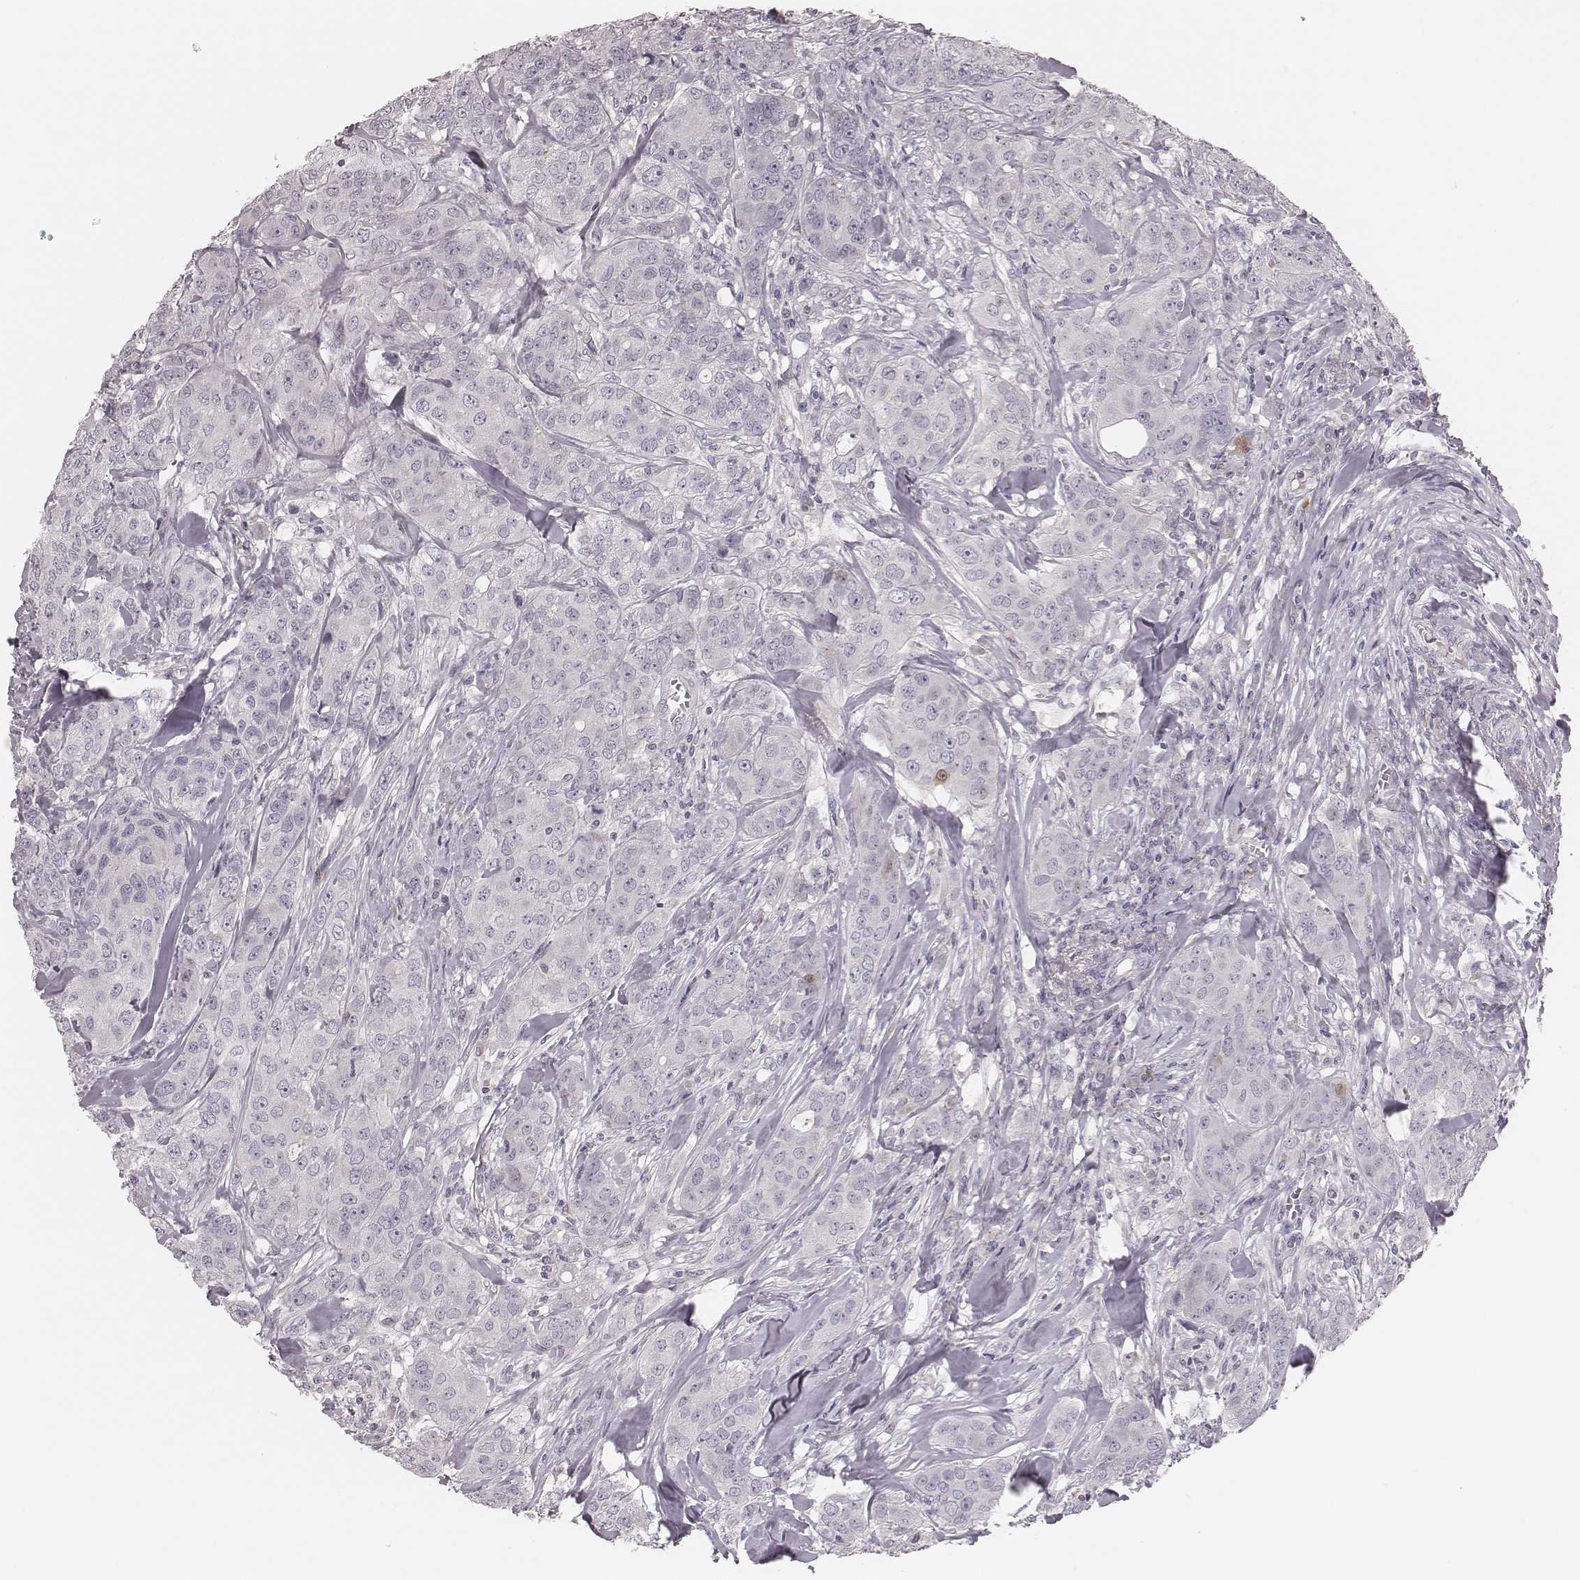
{"staining": {"intensity": "negative", "quantity": "none", "location": "none"}, "tissue": "breast cancer", "cell_type": "Tumor cells", "image_type": "cancer", "snomed": [{"axis": "morphology", "description": "Duct carcinoma"}, {"axis": "topography", "description": "Breast"}], "caption": "Immunohistochemistry (IHC) of human invasive ductal carcinoma (breast) reveals no positivity in tumor cells.", "gene": "SDCBP2", "patient": {"sex": "female", "age": 43}}